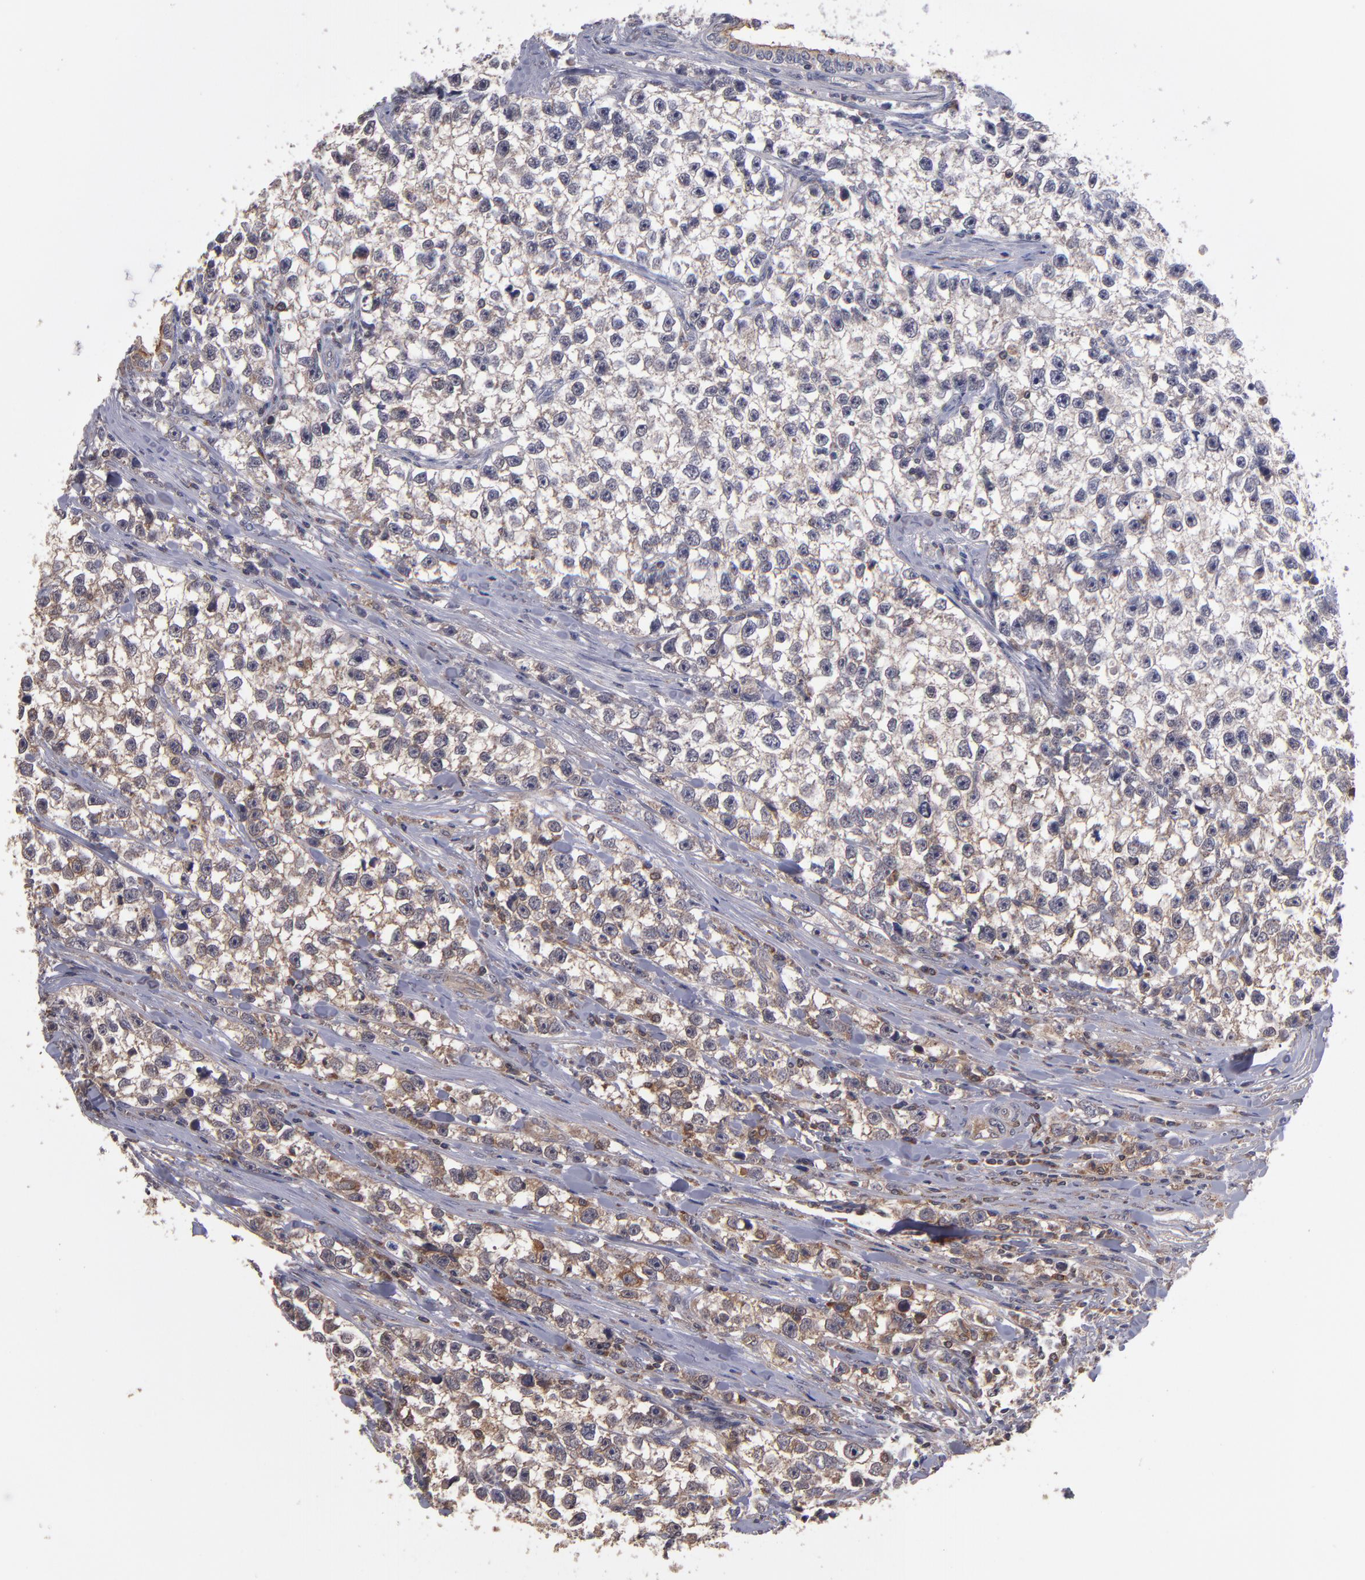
{"staining": {"intensity": "weak", "quantity": "25%-75%", "location": "cytoplasmic/membranous"}, "tissue": "testis cancer", "cell_type": "Tumor cells", "image_type": "cancer", "snomed": [{"axis": "morphology", "description": "Seminoma, NOS"}, {"axis": "morphology", "description": "Carcinoma, Embryonal, NOS"}, {"axis": "topography", "description": "Testis"}], "caption": "Embryonal carcinoma (testis) was stained to show a protein in brown. There is low levels of weak cytoplasmic/membranous staining in about 25%-75% of tumor cells.", "gene": "NF2", "patient": {"sex": "male", "age": 30}}